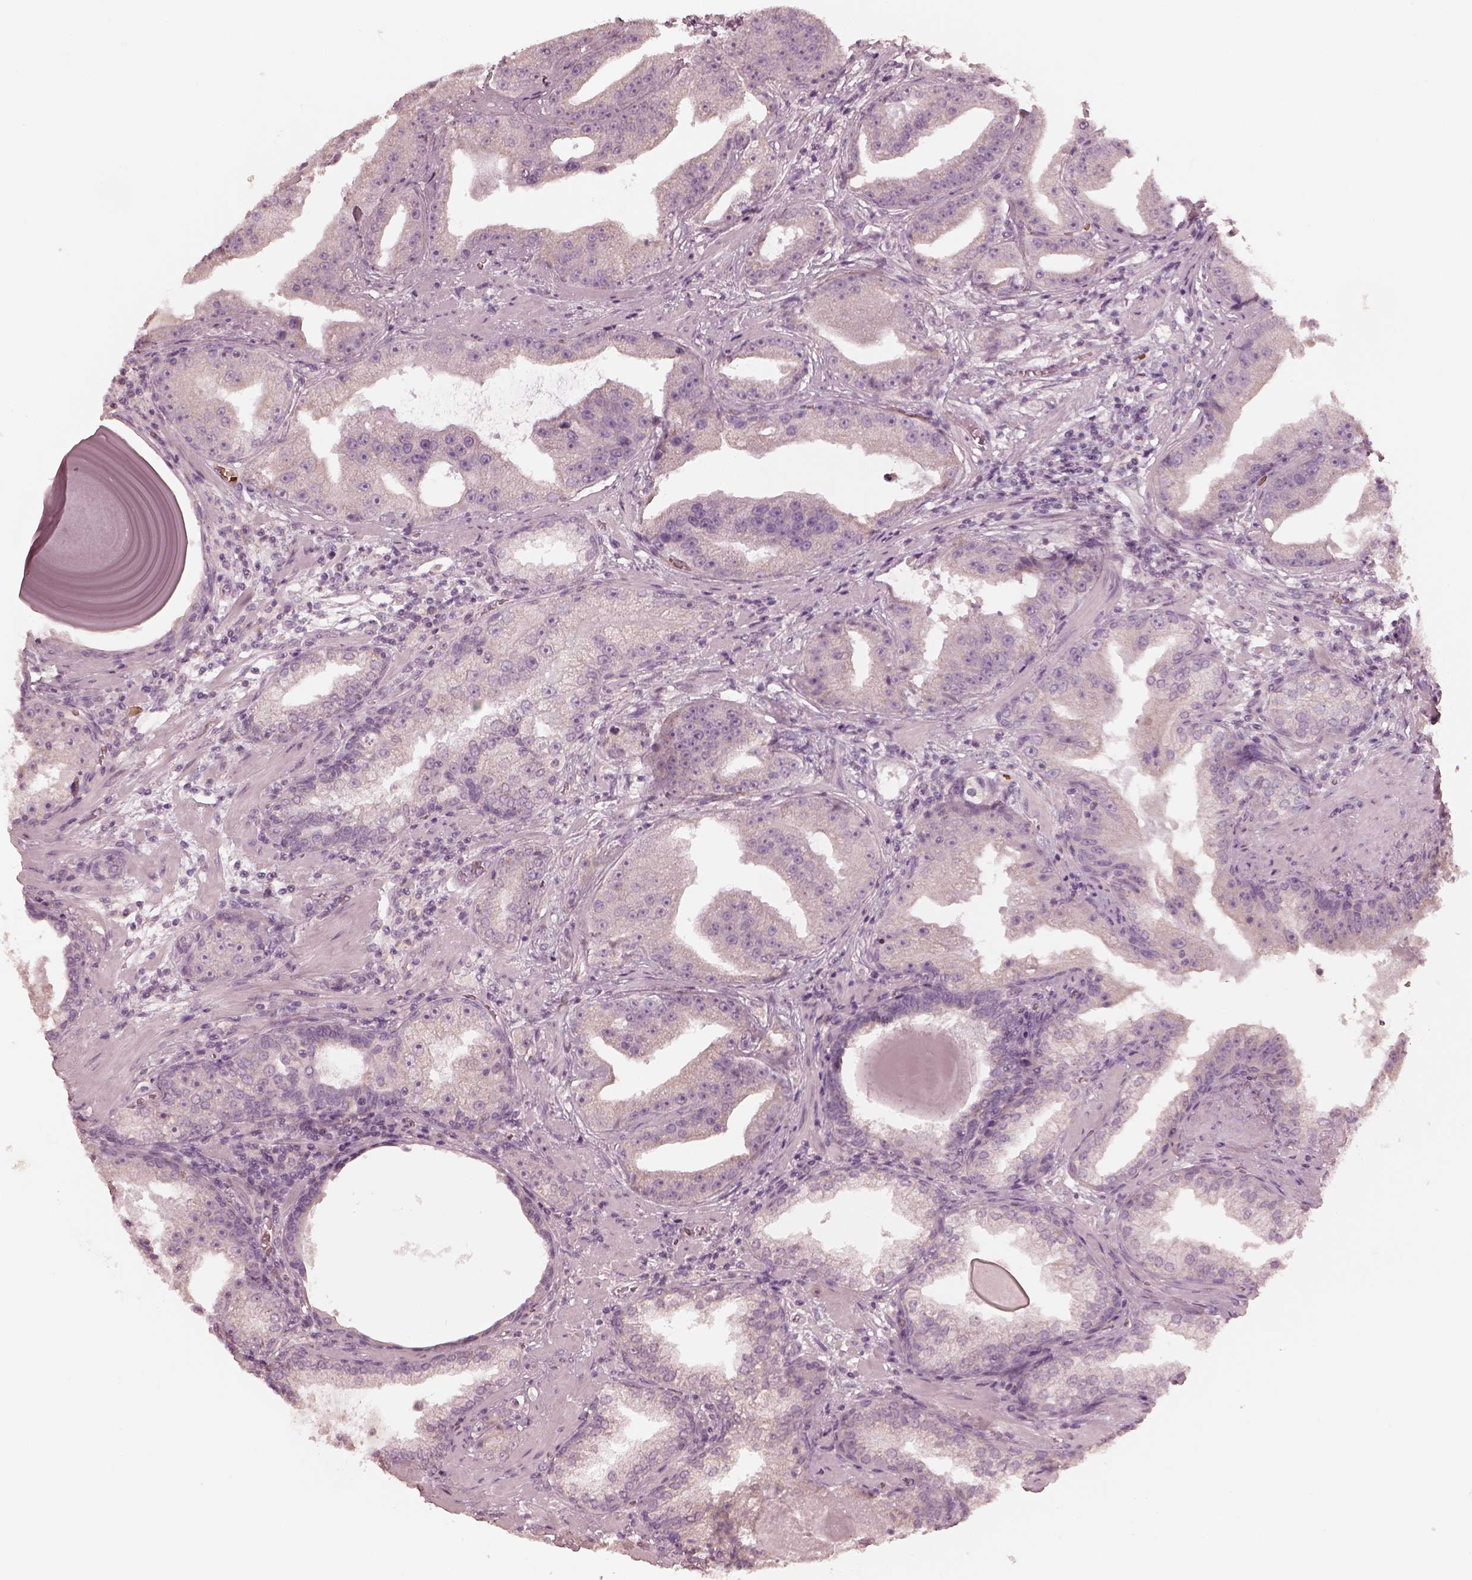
{"staining": {"intensity": "negative", "quantity": "none", "location": "none"}, "tissue": "prostate cancer", "cell_type": "Tumor cells", "image_type": "cancer", "snomed": [{"axis": "morphology", "description": "Adenocarcinoma, Low grade"}, {"axis": "topography", "description": "Prostate"}], "caption": "Immunohistochemistry of human adenocarcinoma (low-grade) (prostate) exhibits no staining in tumor cells.", "gene": "ANKLE1", "patient": {"sex": "male", "age": 62}}